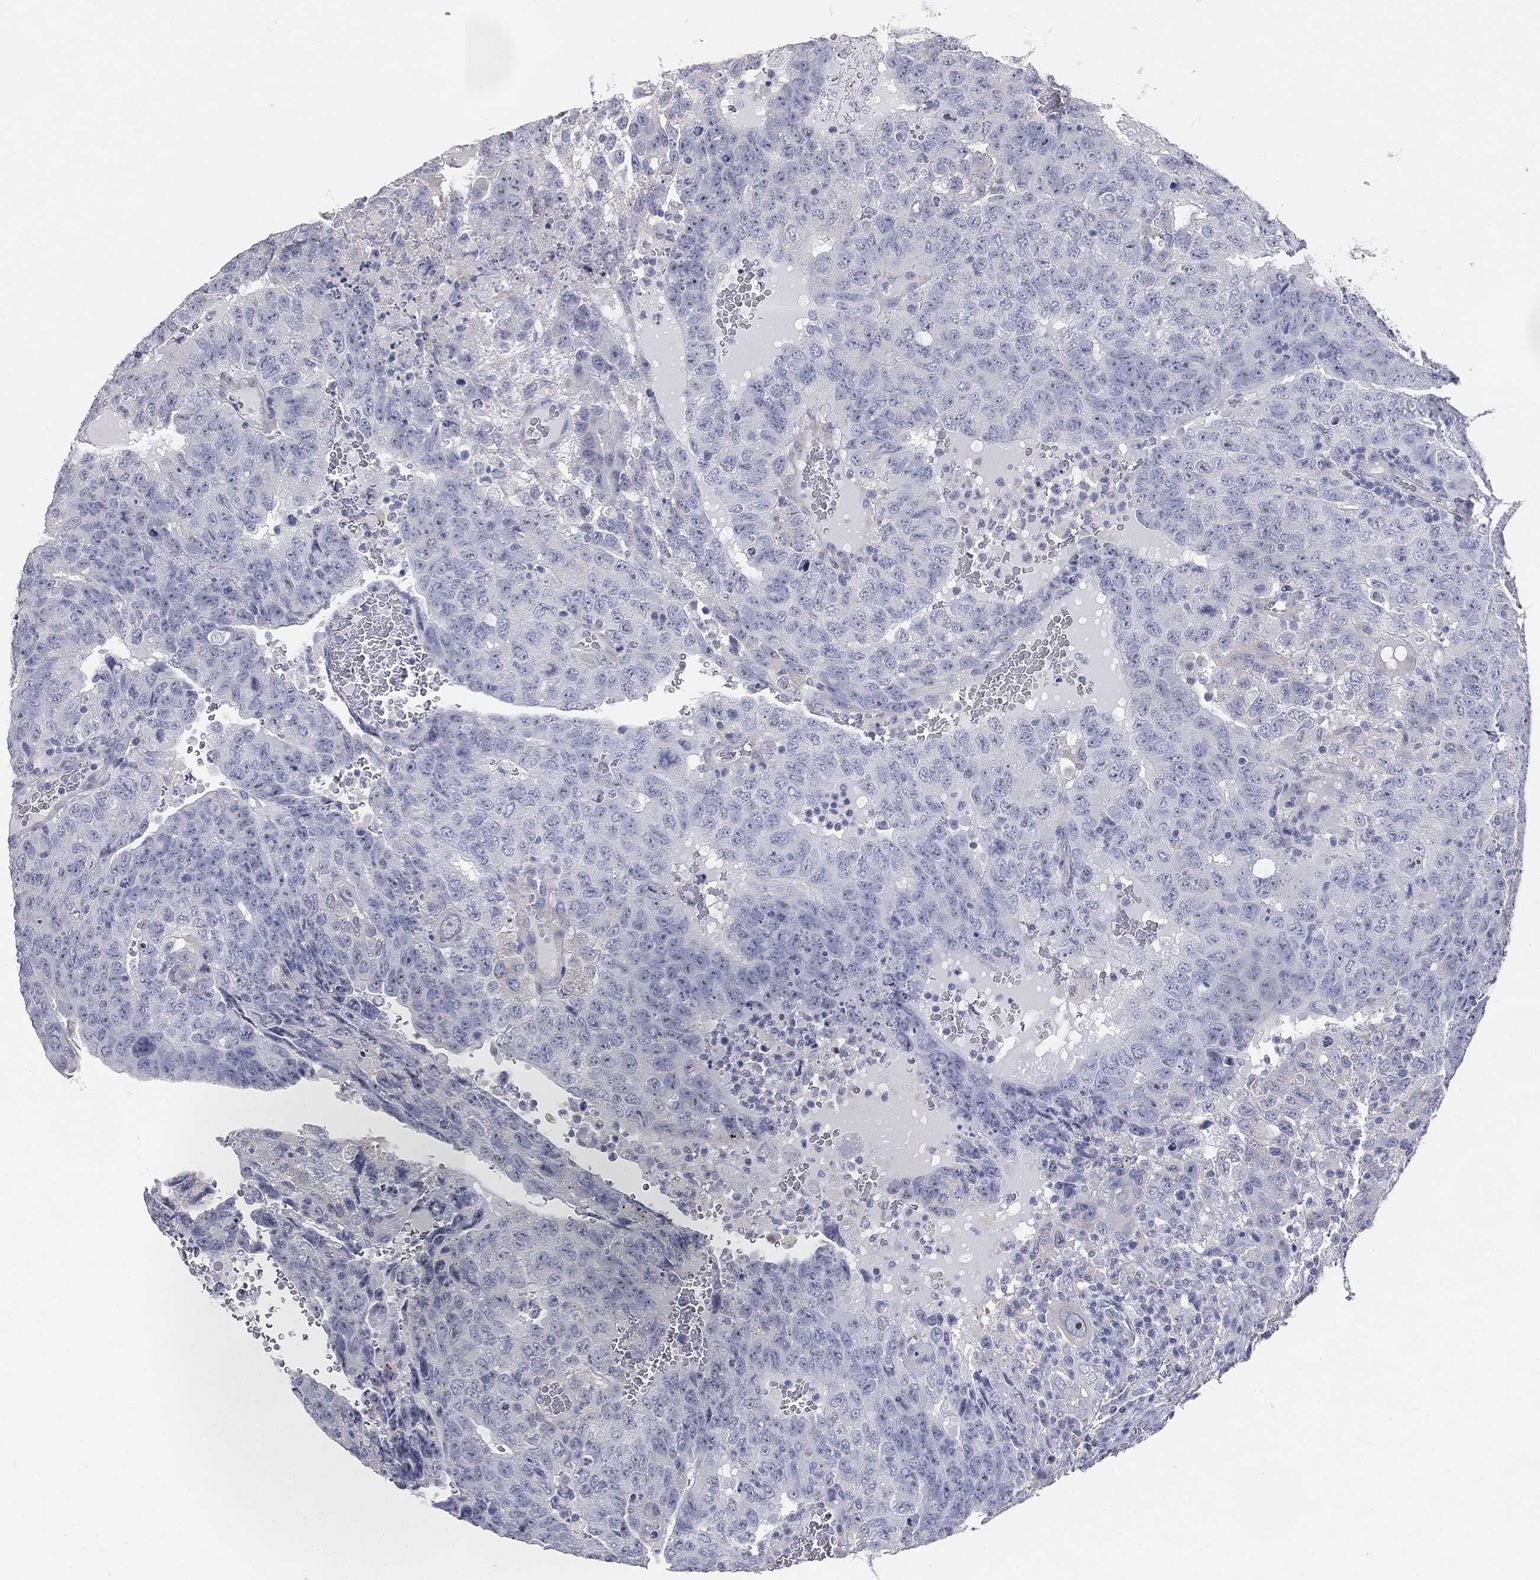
{"staining": {"intensity": "negative", "quantity": "none", "location": "none"}, "tissue": "testis cancer", "cell_type": "Tumor cells", "image_type": "cancer", "snomed": [{"axis": "morphology", "description": "Carcinoma, Embryonal, NOS"}, {"axis": "topography", "description": "Testis"}], "caption": "Immunohistochemistry micrograph of testis embryonal carcinoma stained for a protein (brown), which displays no expression in tumor cells.", "gene": "CUZD1", "patient": {"sex": "male", "age": 34}}